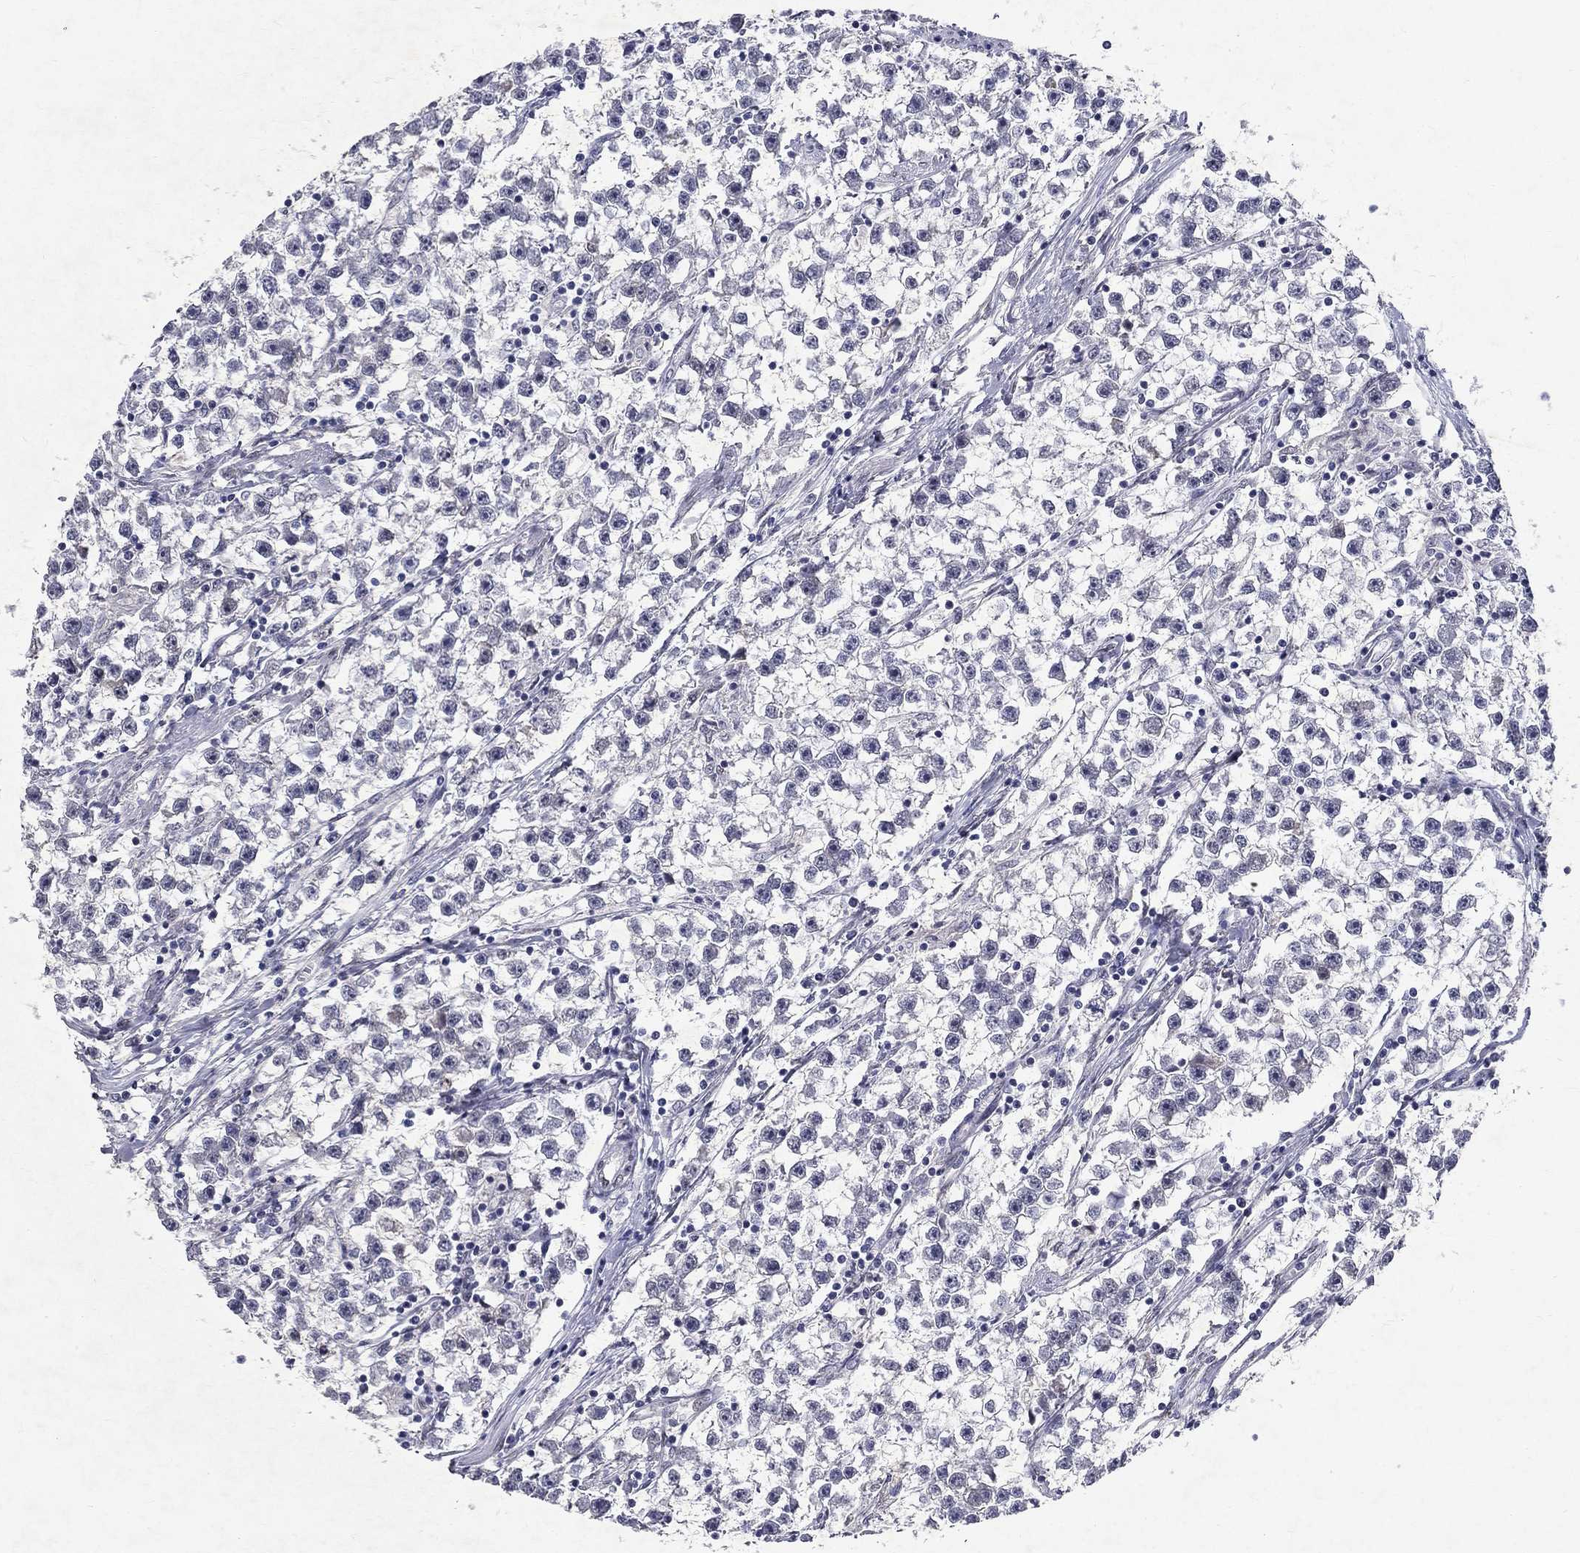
{"staining": {"intensity": "negative", "quantity": "none", "location": "none"}, "tissue": "testis cancer", "cell_type": "Tumor cells", "image_type": "cancer", "snomed": [{"axis": "morphology", "description": "Seminoma, NOS"}, {"axis": "topography", "description": "Testis"}], "caption": "A high-resolution histopathology image shows IHC staining of testis cancer (seminoma), which displays no significant expression in tumor cells.", "gene": "RBFOX1", "patient": {"sex": "male", "age": 59}}